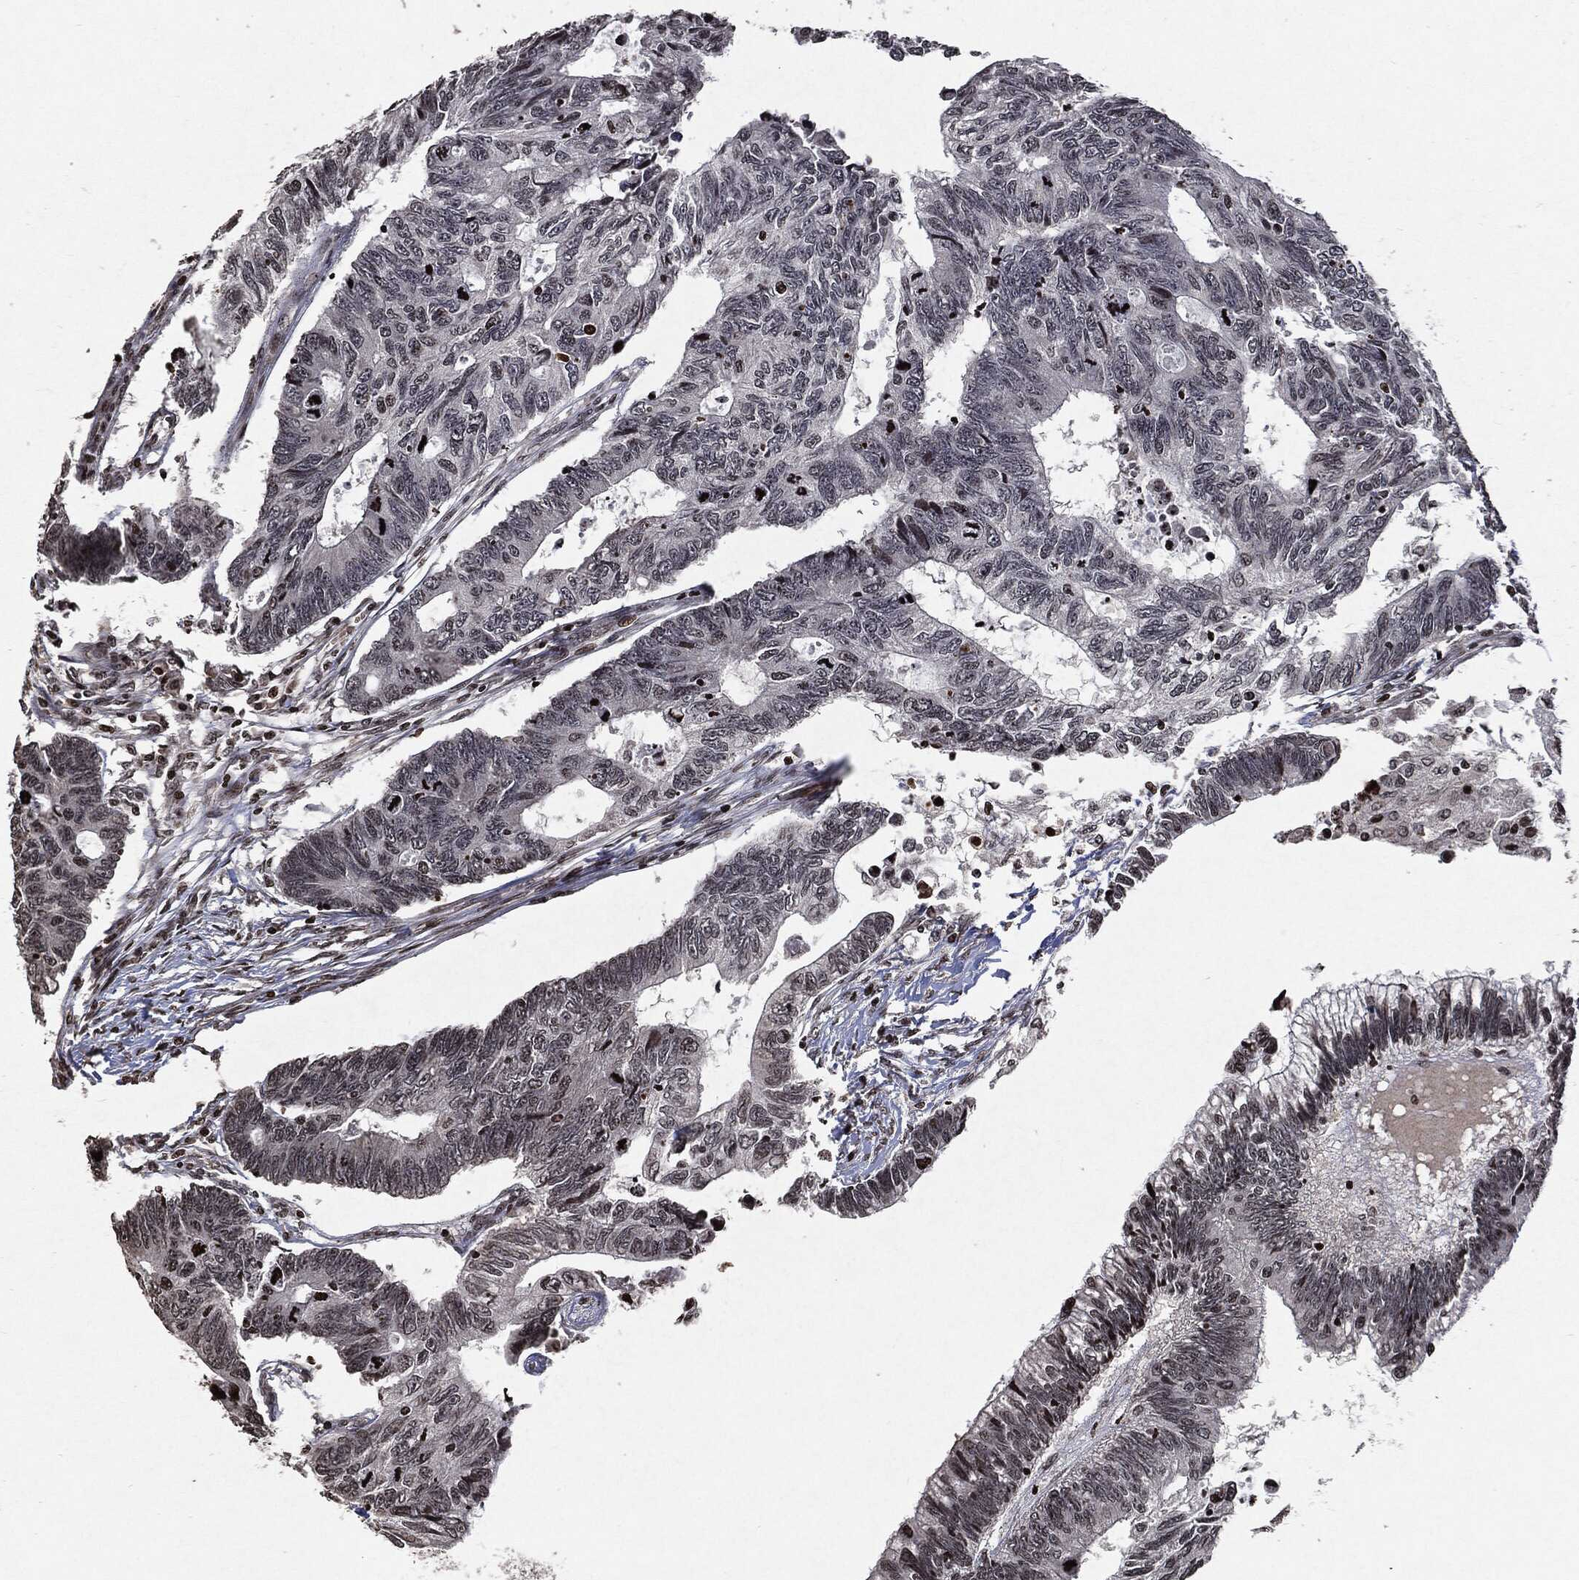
{"staining": {"intensity": "negative", "quantity": "none", "location": "none"}, "tissue": "colorectal cancer", "cell_type": "Tumor cells", "image_type": "cancer", "snomed": [{"axis": "morphology", "description": "Adenocarcinoma, NOS"}, {"axis": "topography", "description": "Colon"}], "caption": "There is no significant positivity in tumor cells of adenocarcinoma (colorectal).", "gene": "JUN", "patient": {"sex": "female", "age": 77}}